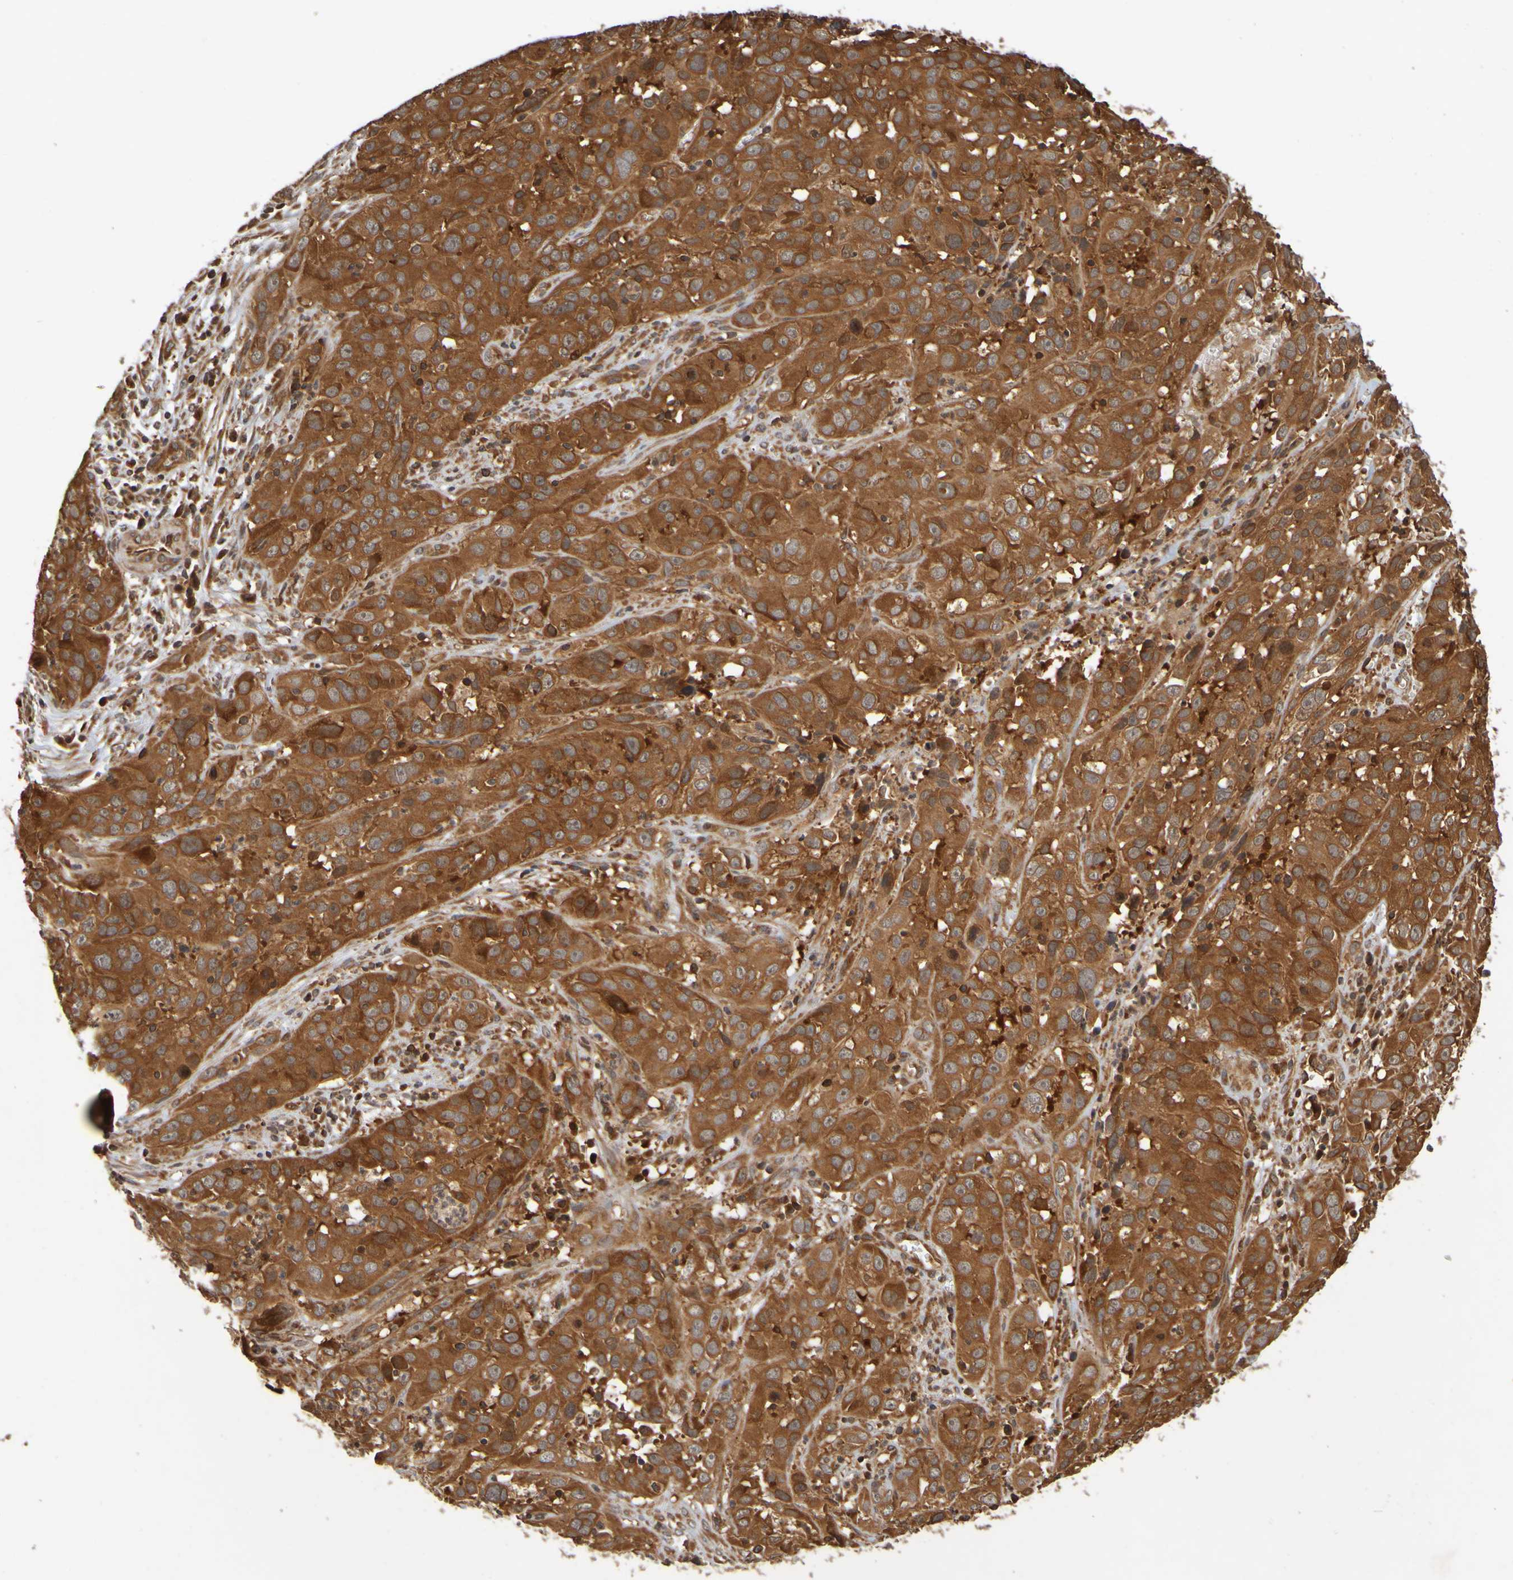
{"staining": {"intensity": "strong", "quantity": ">75%", "location": "cytoplasmic/membranous"}, "tissue": "cervical cancer", "cell_type": "Tumor cells", "image_type": "cancer", "snomed": [{"axis": "morphology", "description": "Squamous cell carcinoma, NOS"}, {"axis": "topography", "description": "Cervix"}], "caption": "IHC micrograph of cervical cancer (squamous cell carcinoma) stained for a protein (brown), which displays high levels of strong cytoplasmic/membranous positivity in about >75% of tumor cells.", "gene": "OCRL", "patient": {"sex": "female", "age": 32}}